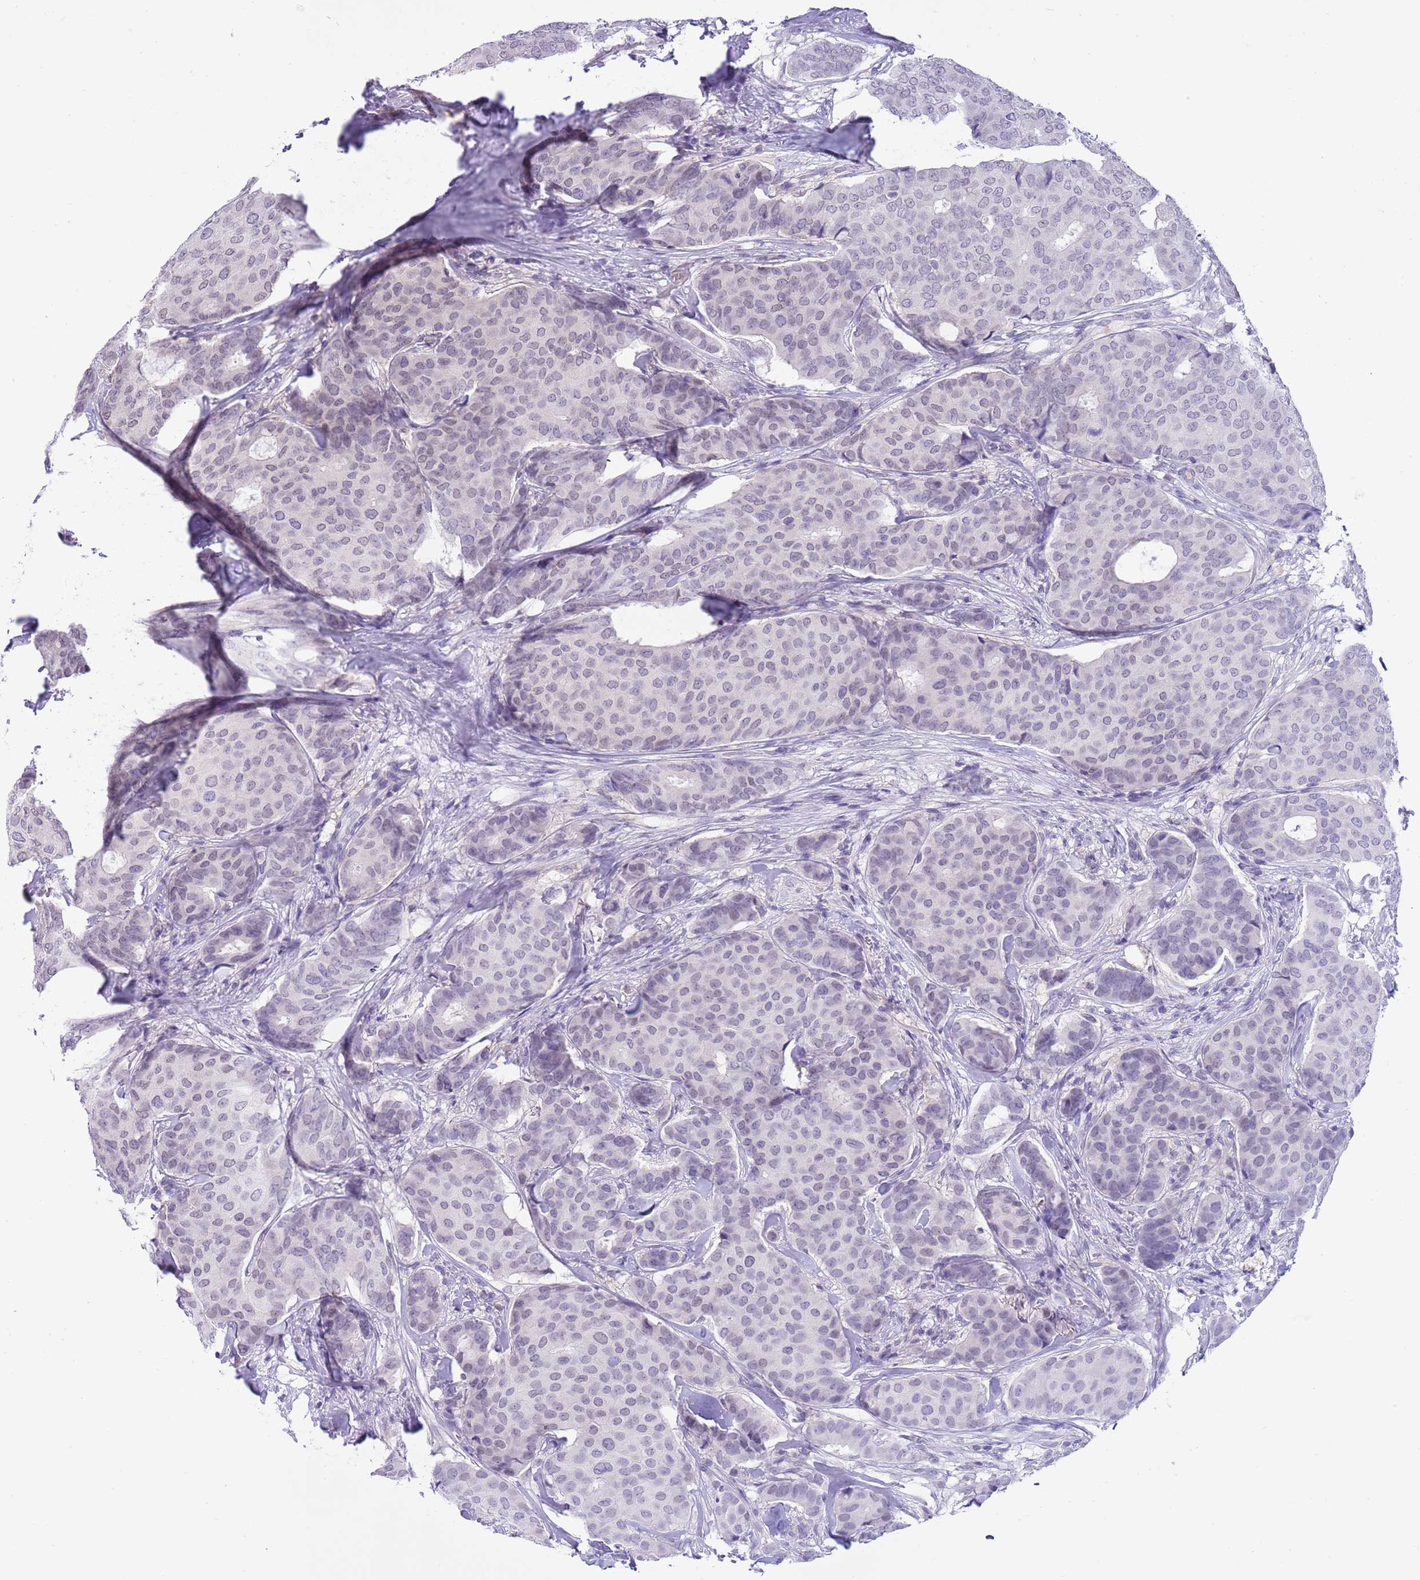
{"staining": {"intensity": "negative", "quantity": "none", "location": "none"}, "tissue": "breast cancer", "cell_type": "Tumor cells", "image_type": "cancer", "snomed": [{"axis": "morphology", "description": "Duct carcinoma"}, {"axis": "topography", "description": "Breast"}], "caption": "DAB immunohistochemical staining of intraductal carcinoma (breast) demonstrates no significant positivity in tumor cells.", "gene": "PPP1R17", "patient": {"sex": "female", "age": 75}}